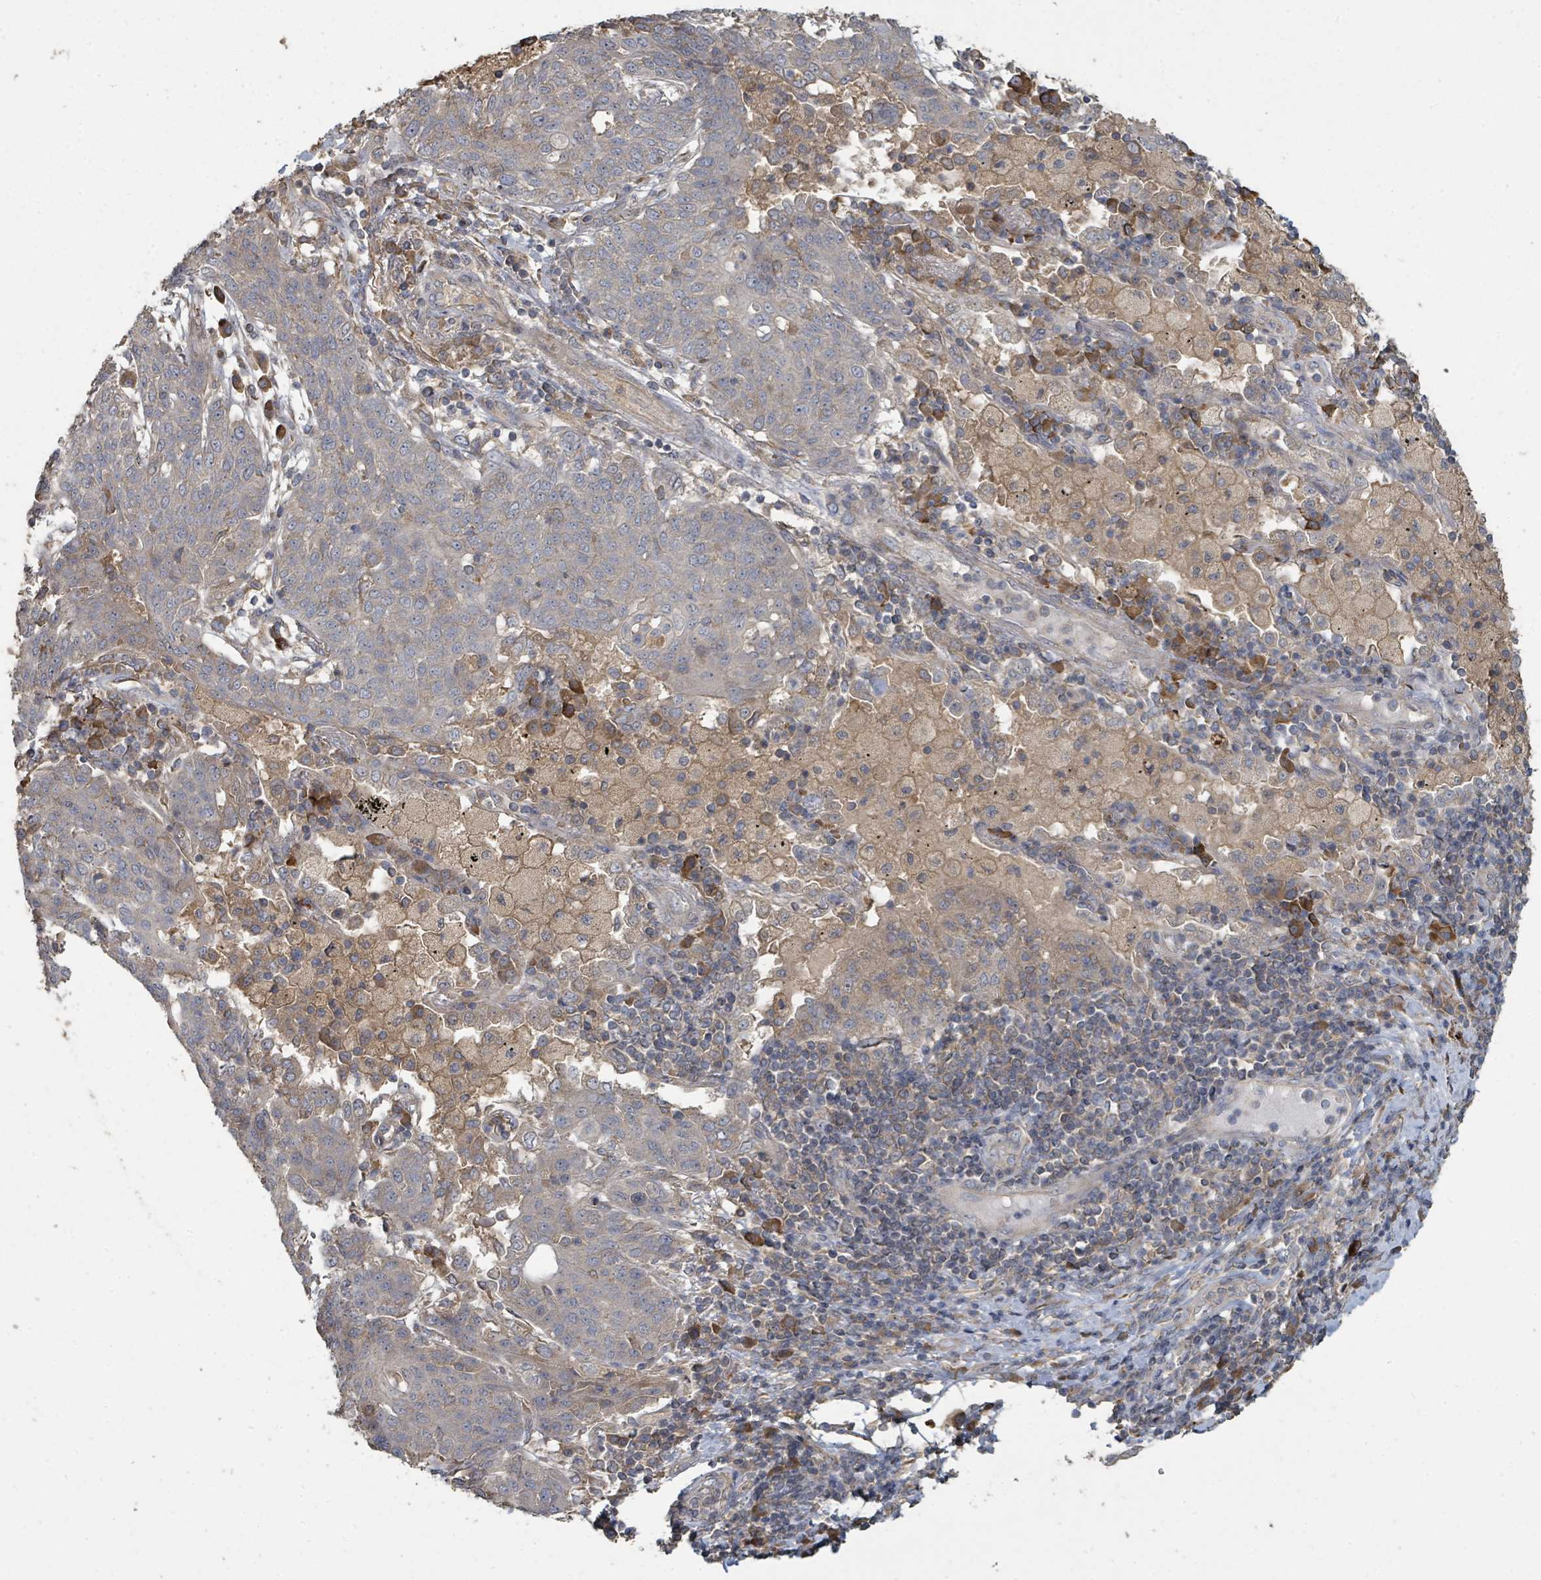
{"staining": {"intensity": "negative", "quantity": "none", "location": "none"}, "tissue": "lung cancer", "cell_type": "Tumor cells", "image_type": "cancer", "snomed": [{"axis": "morphology", "description": "Squamous cell carcinoma, NOS"}, {"axis": "topography", "description": "Lung"}], "caption": "Immunohistochemistry (IHC) of human squamous cell carcinoma (lung) reveals no expression in tumor cells. (DAB IHC, high magnification).", "gene": "WDFY1", "patient": {"sex": "female", "age": 70}}